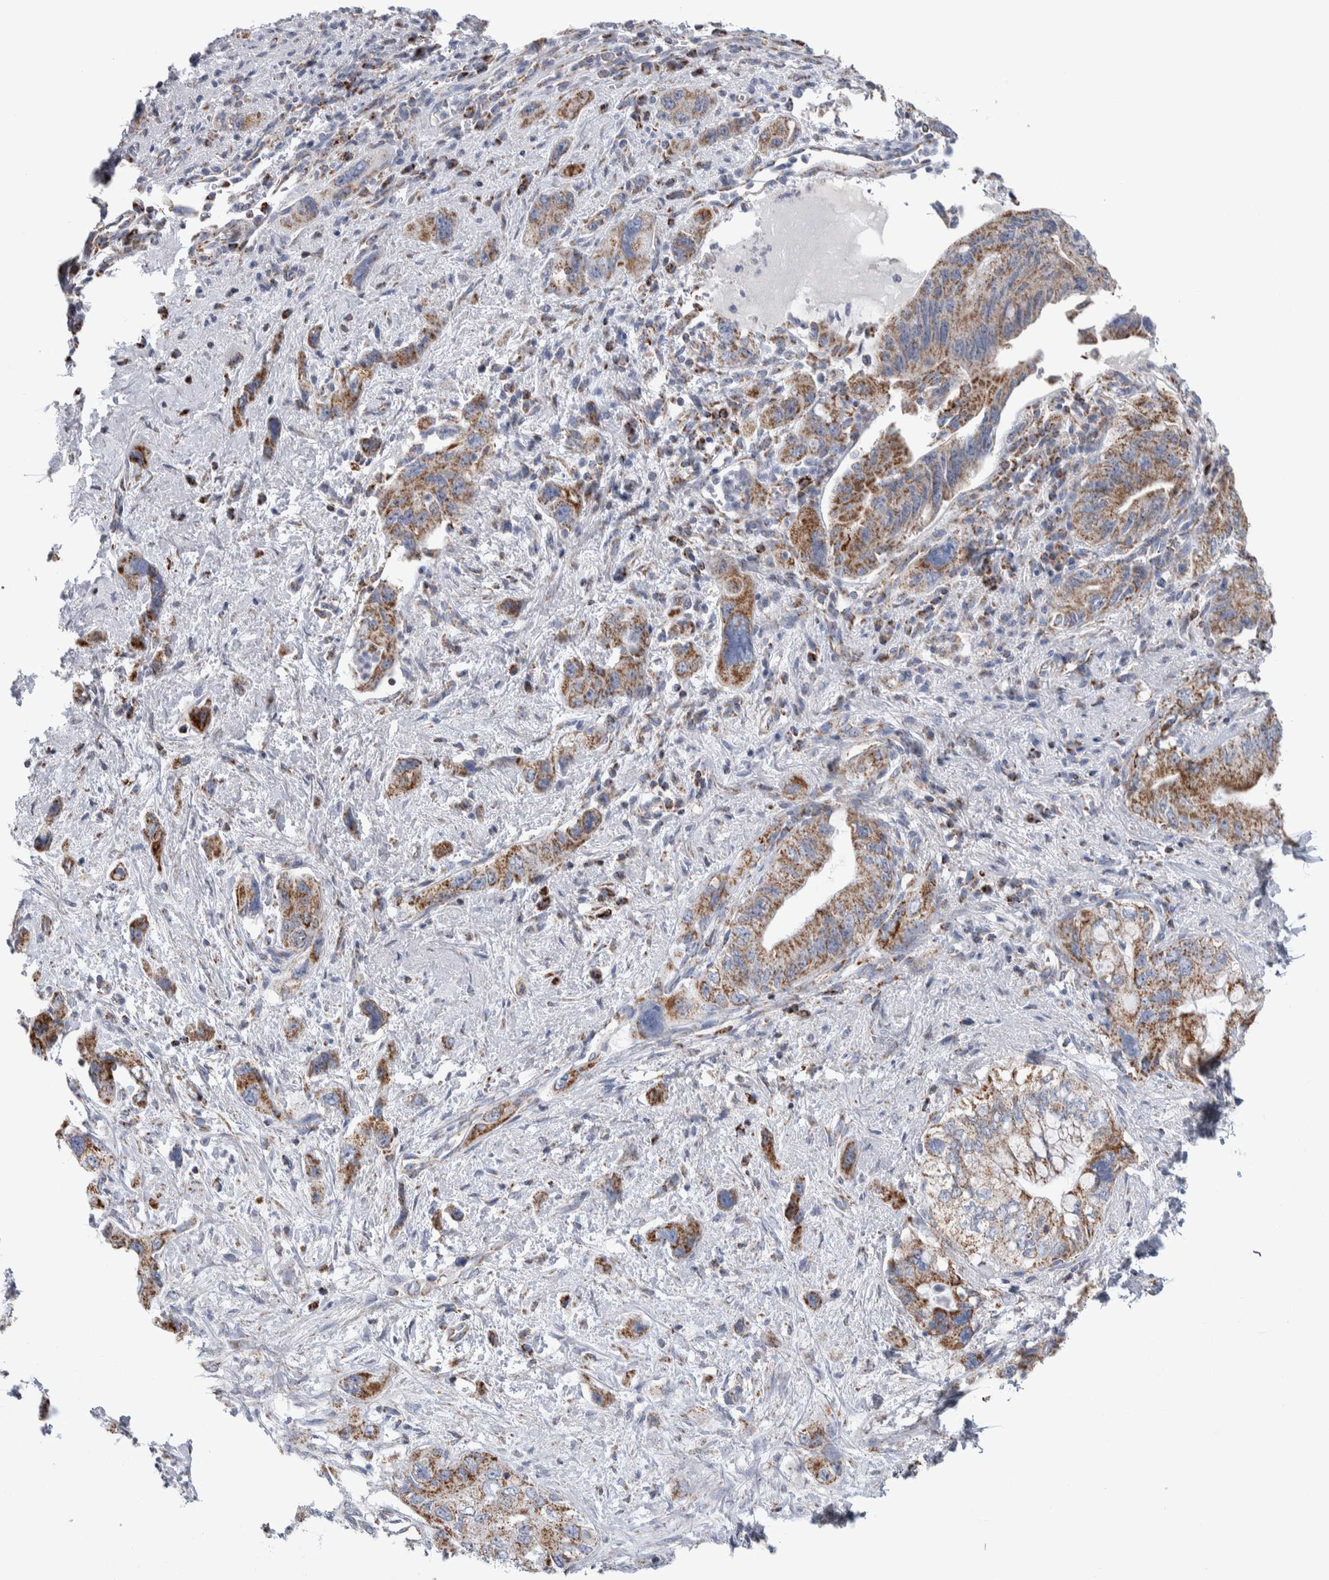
{"staining": {"intensity": "moderate", "quantity": ">75%", "location": "cytoplasmic/membranous"}, "tissue": "pancreatic cancer", "cell_type": "Tumor cells", "image_type": "cancer", "snomed": [{"axis": "morphology", "description": "Adenocarcinoma, NOS"}, {"axis": "topography", "description": "Pancreas"}], "caption": "A brown stain shows moderate cytoplasmic/membranous expression of a protein in pancreatic cancer tumor cells.", "gene": "ETFA", "patient": {"sex": "female", "age": 73}}